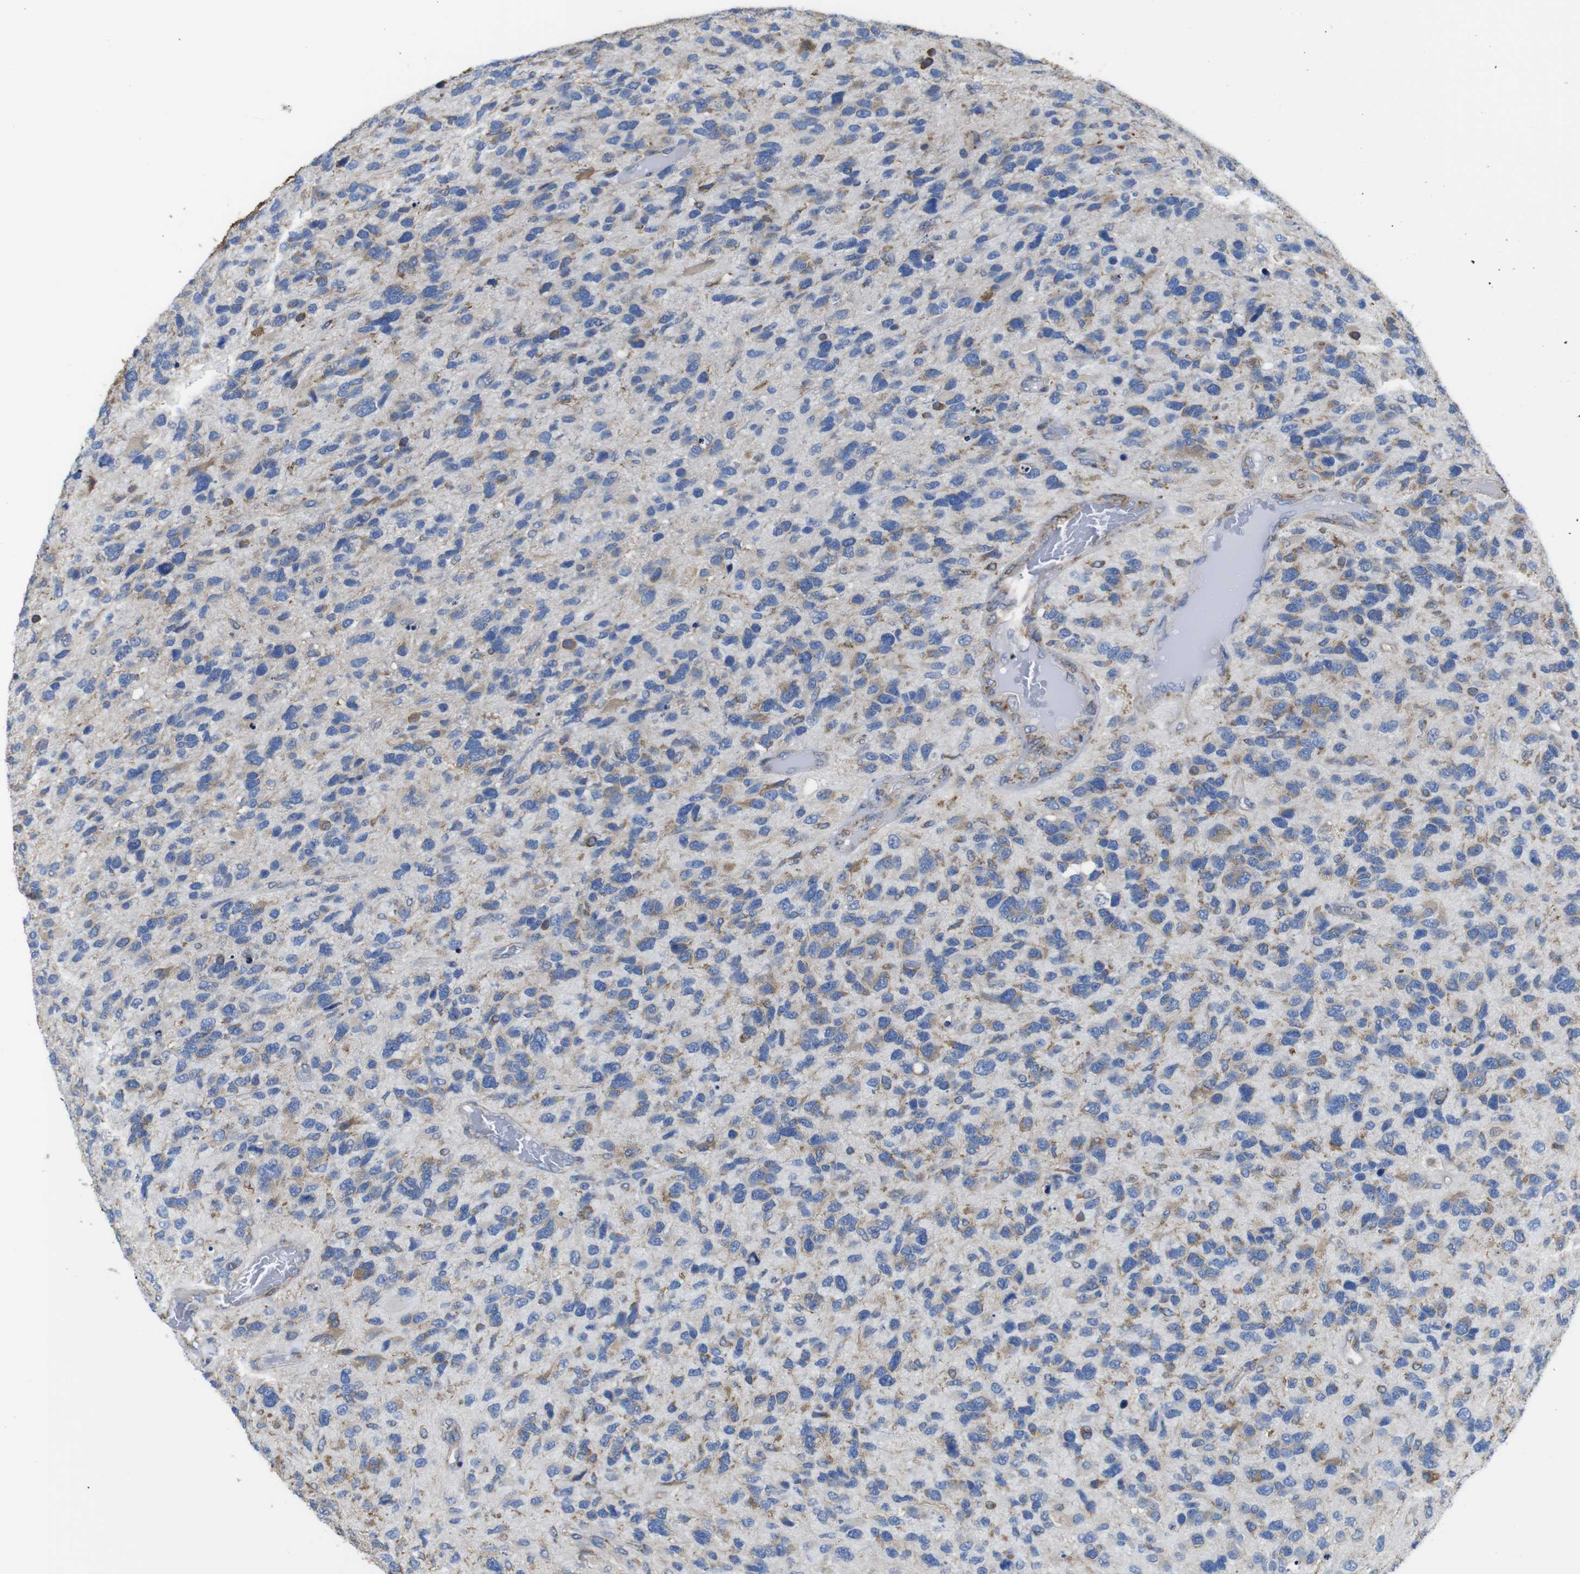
{"staining": {"intensity": "moderate", "quantity": "25%-75%", "location": "cytoplasmic/membranous"}, "tissue": "glioma", "cell_type": "Tumor cells", "image_type": "cancer", "snomed": [{"axis": "morphology", "description": "Glioma, malignant, High grade"}, {"axis": "topography", "description": "Brain"}], "caption": "The photomicrograph displays staining of malignant high-grade glioma, revealing moderate cytoplasmic/membranous protein positivity (brown color) within tumor cells.", "gene": "PPIB", "patient": {"sex": "female", "age": 58}}